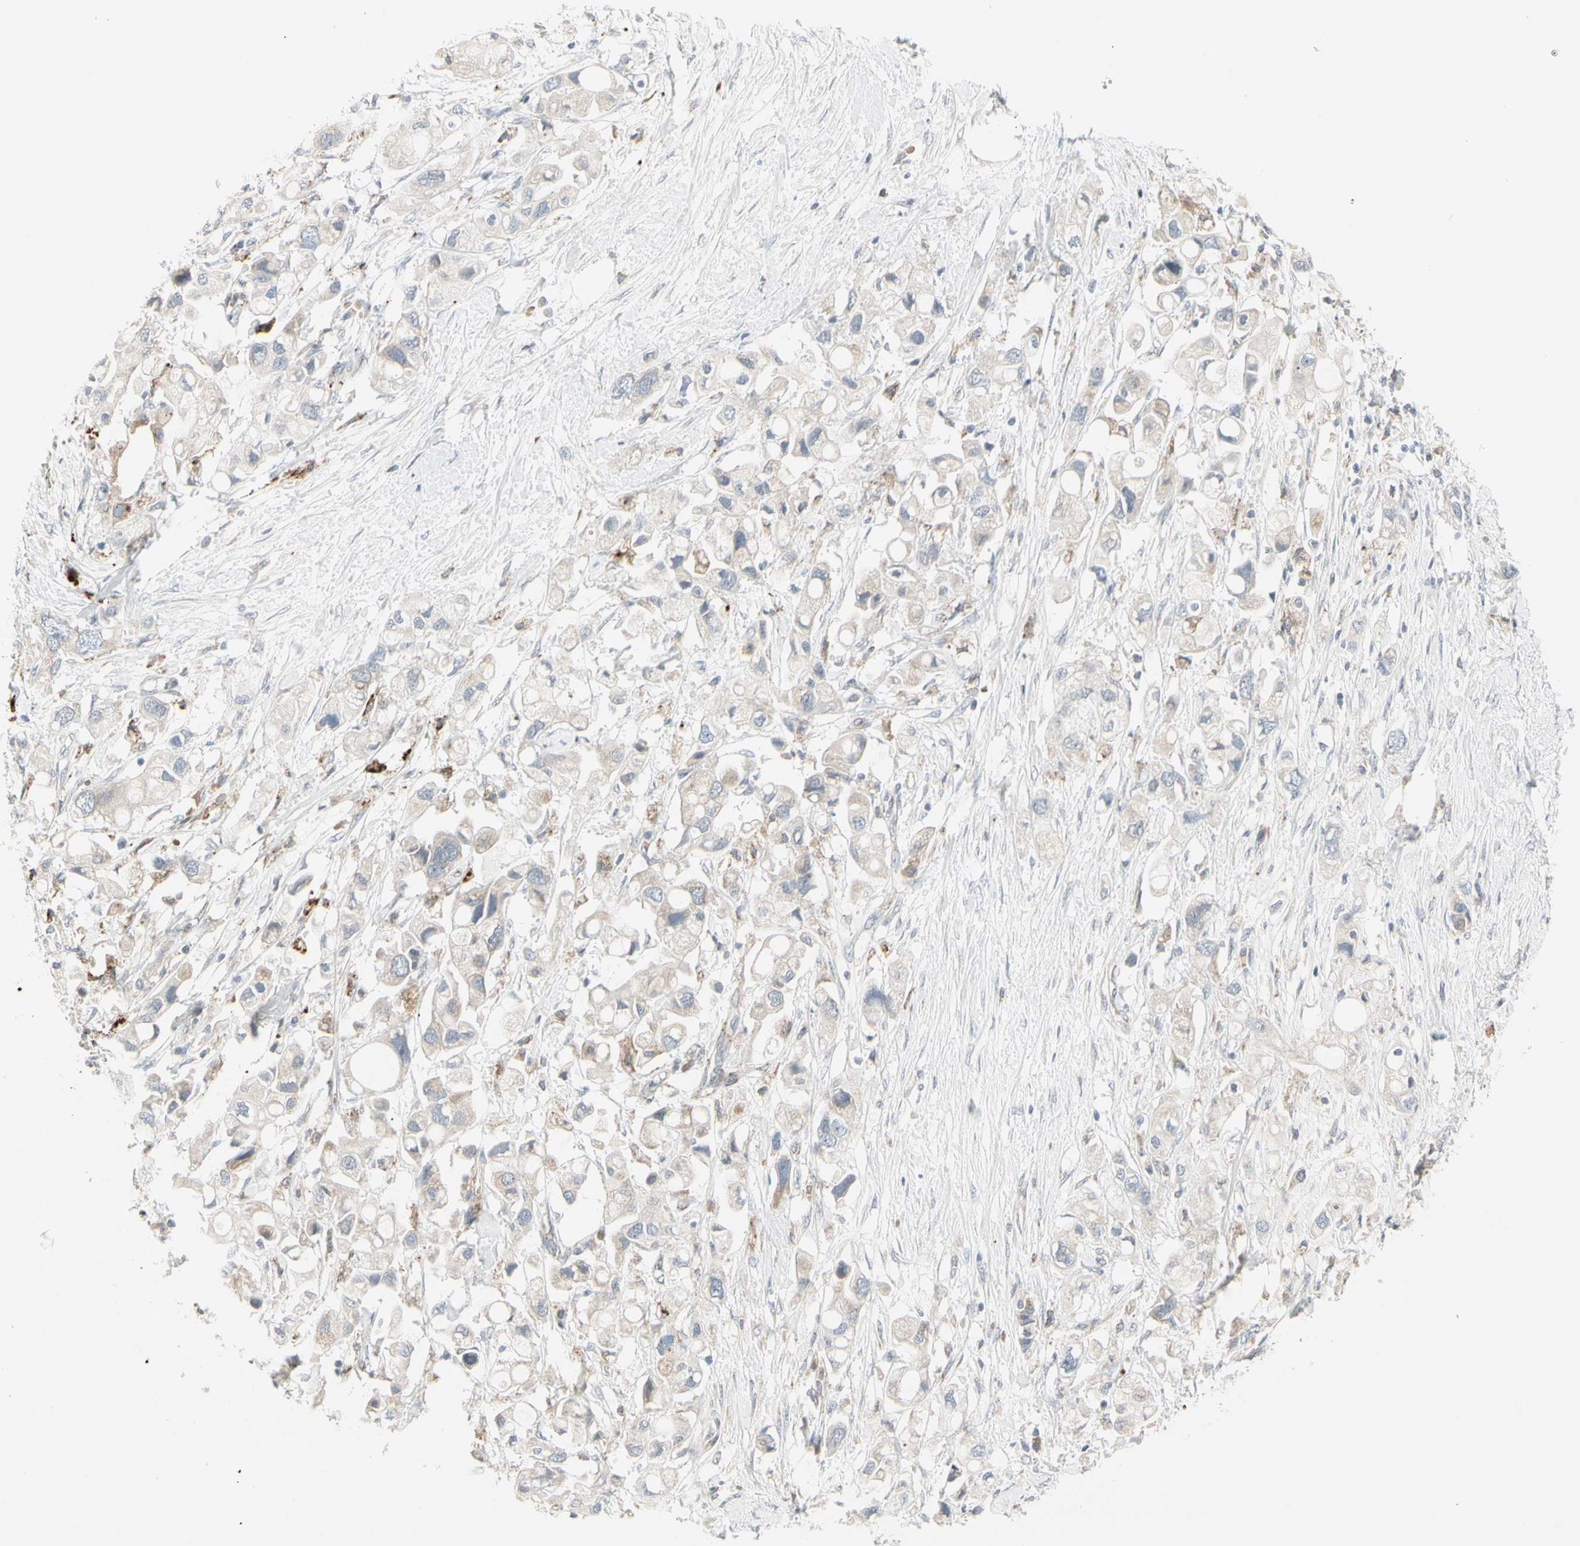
{"staining": {"intensity": "negative", "quantity": "none", "location": "none"}, "tissue": "pancreatic cancer", "cell_type": "Tumor cells", "image_type": "cancer", "snomed": [{"axis": "morphology", "description": "Adenocarcinoma, NOS"}, {"axis": "topography", "description": "Pancreas"}], "caption": "Image shows no significant protein positivity in tumor cells of pancreatic cancer.", "gene": "GRN", "patient": {"sex": "female", "age": 56}}